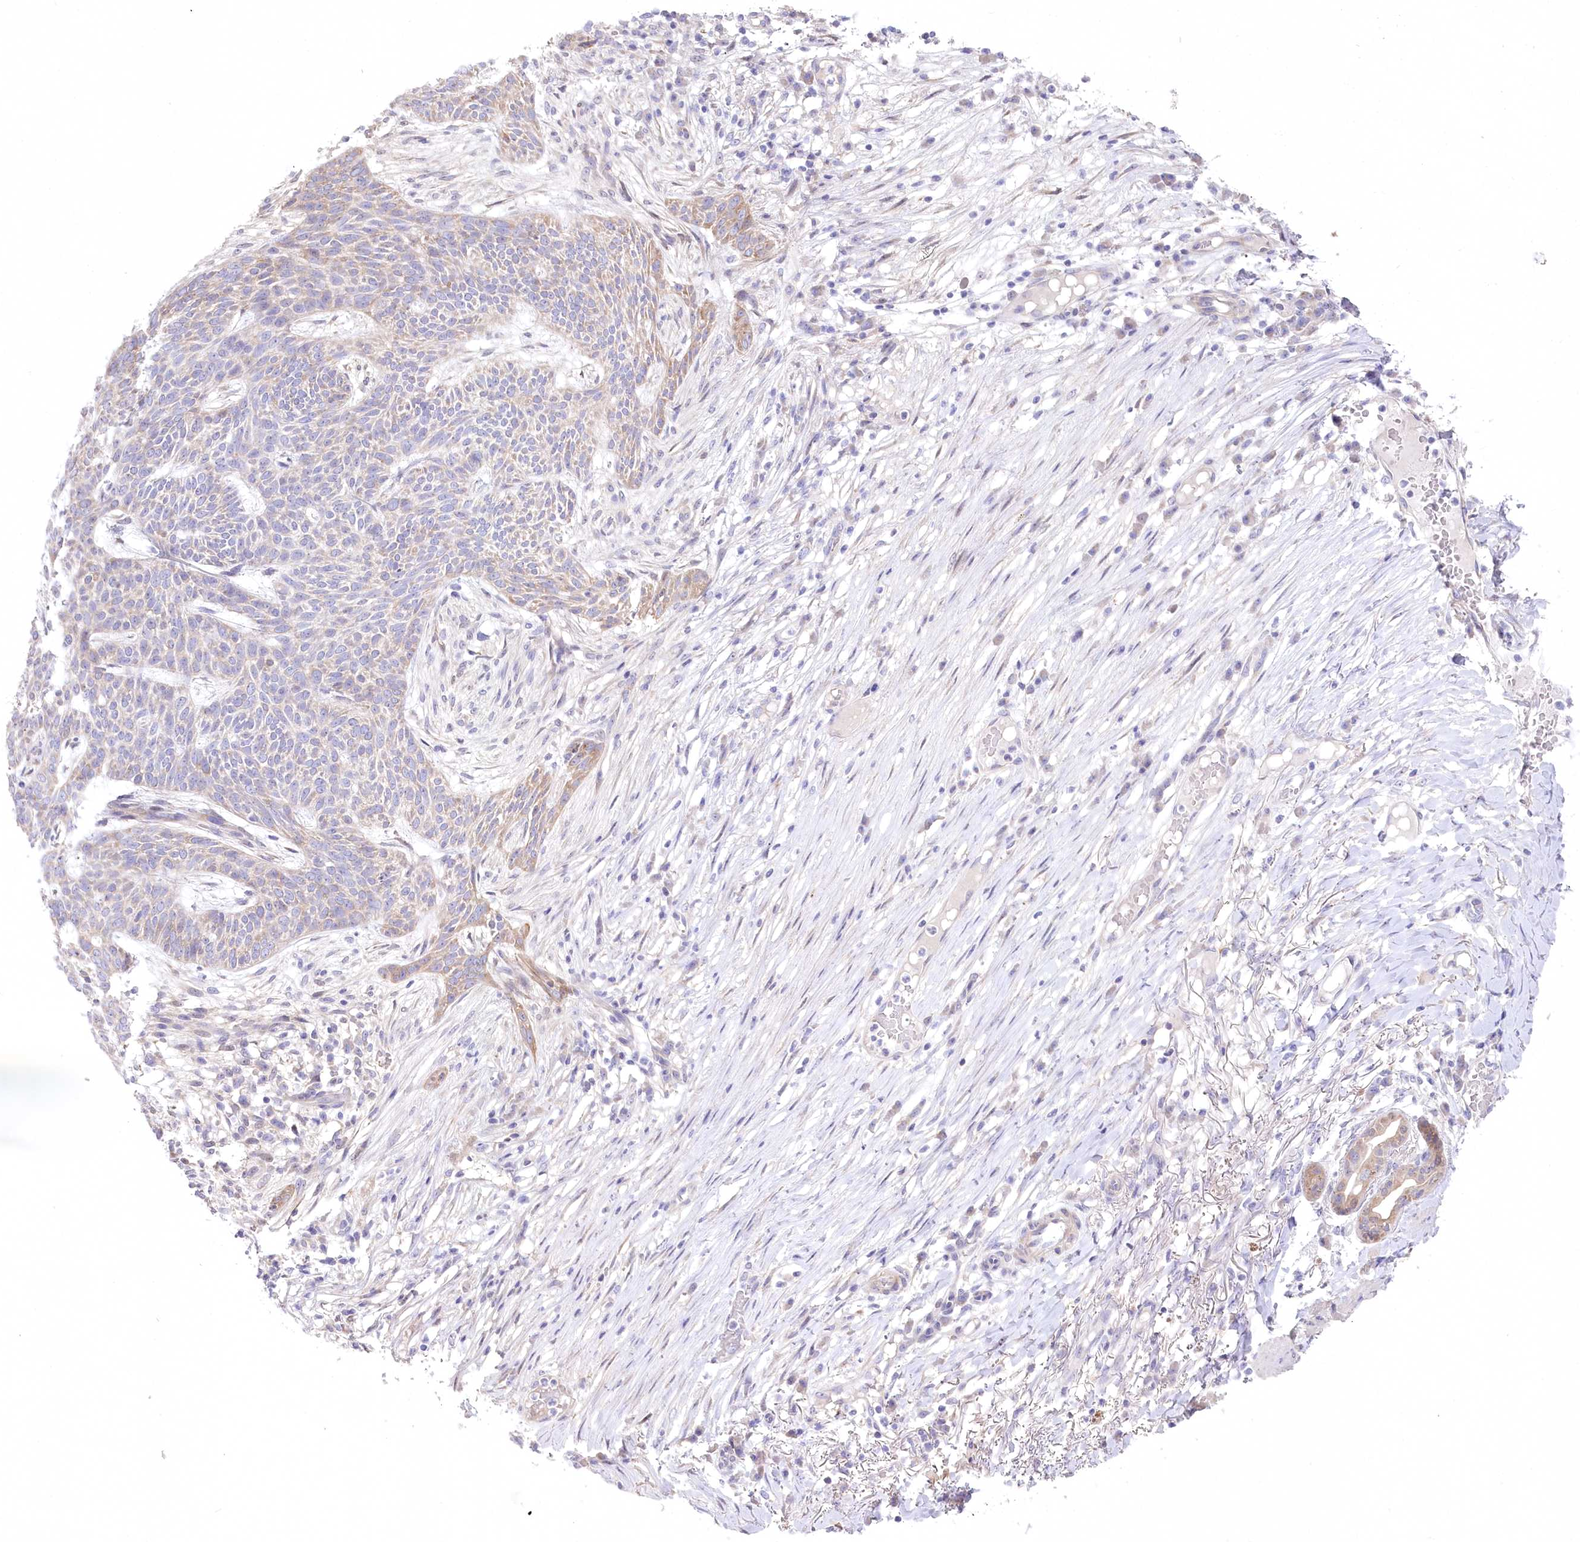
{"staining": {"intensity": "weak", "quantity": "25%-75%", "location": "cytoplasmic/membranous"}, "tissue": "skin cancer", "cell_type": "Tumor cells", "image_type": "cancer", "snomed": [{"axis": "morphology", "description": "Normal tissue, NOS"}, {"axis": "morphology", "description": "Basal cell carcinoma"}, {"axis": "topography", "description": "Skin"}], "caption": "Protein analysis of skin basal cell carcinoma tissue reveals weak cytoplasmic/membranous expression in approximately 25%-75% of tumor cells.", "gene": "MYOZ1", "patient": {"sex": "male", "age": 64}}